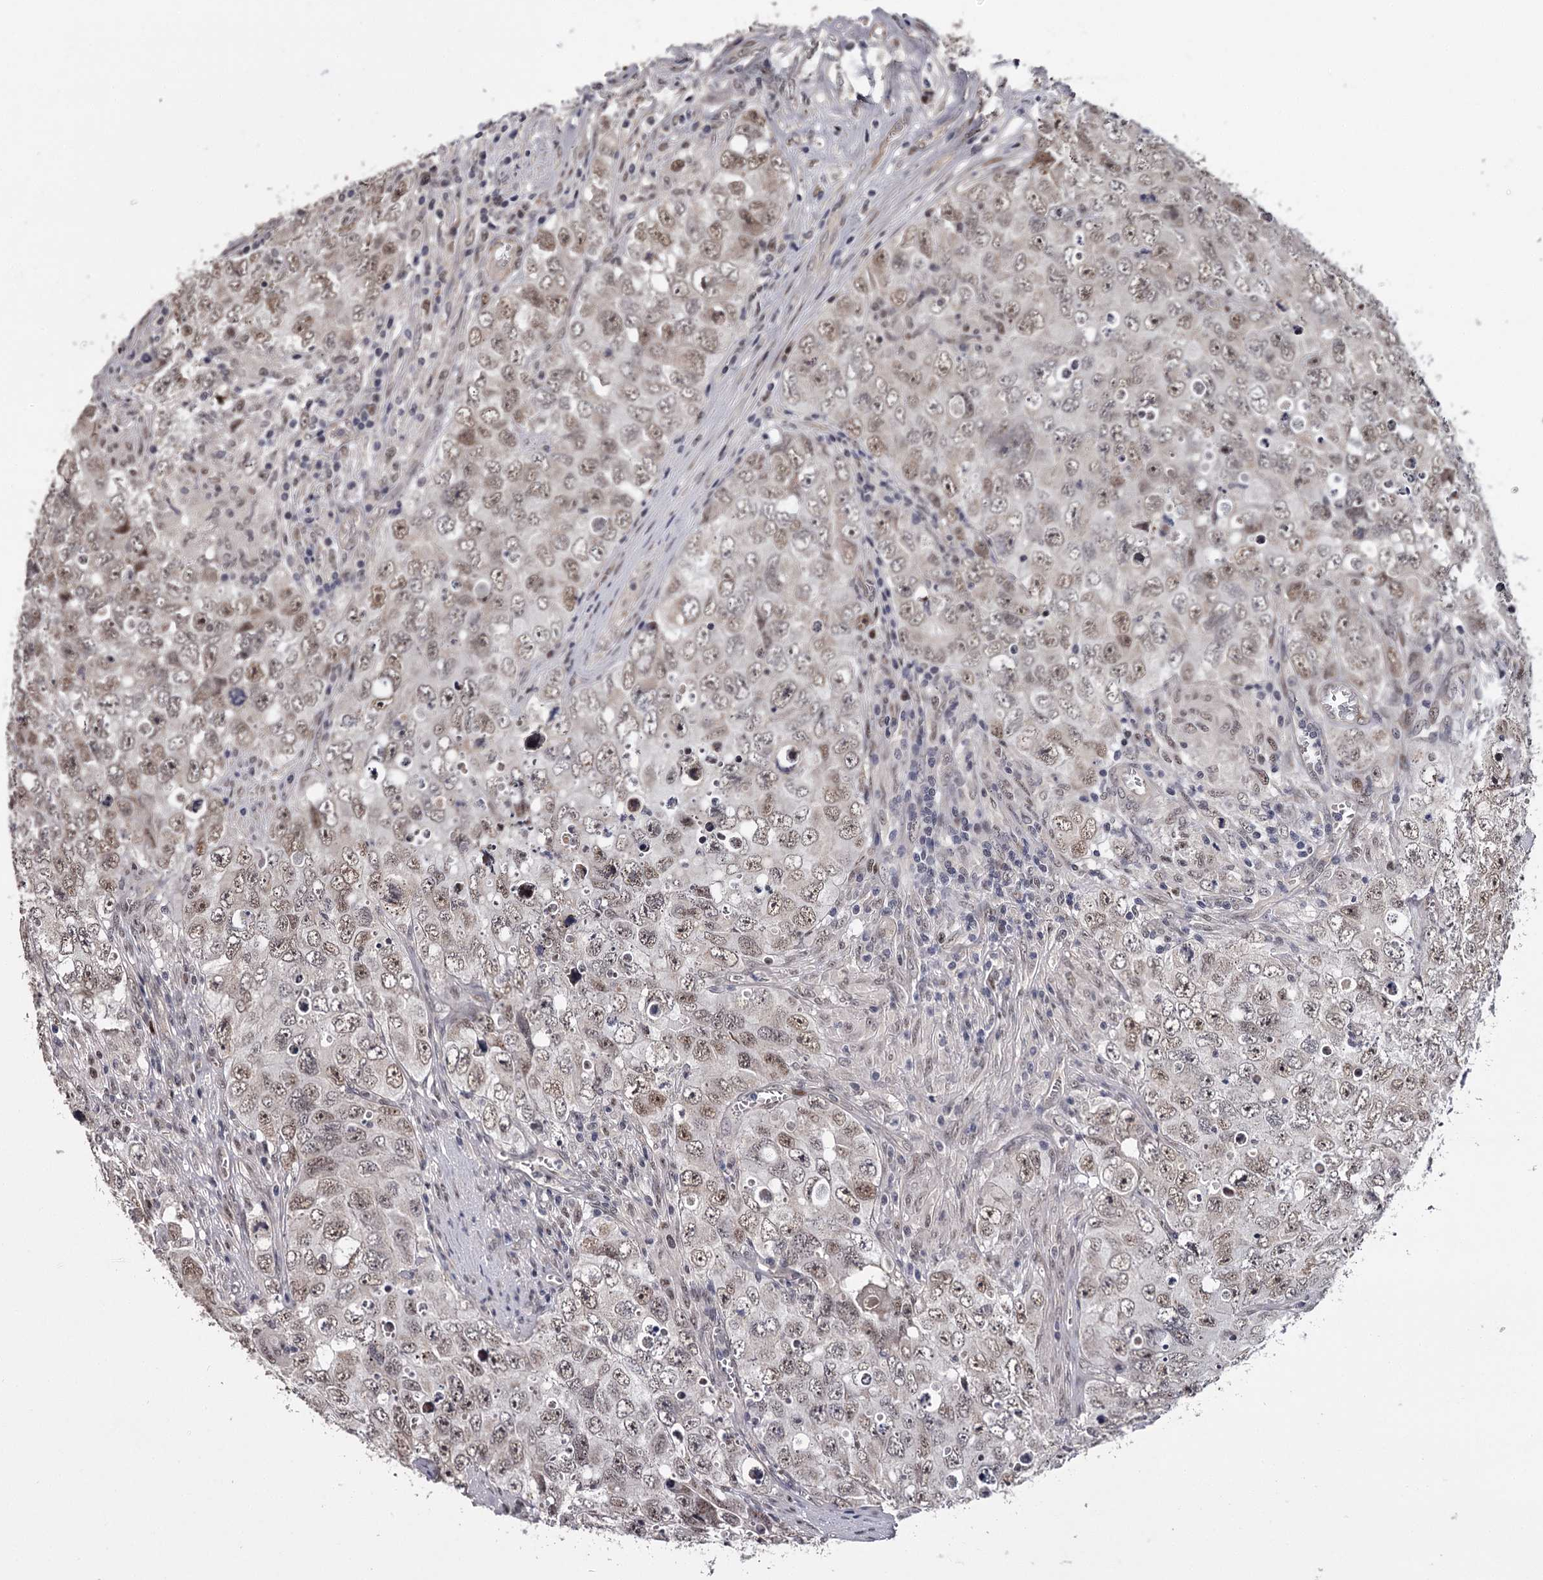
{"staining": {"intensity": "moderate", "quantity": "25%-75%", "location": "nuclear"}, "tissue": "testis cancer", "cell_type": "Tumor cells", "image_type": "cancer", "snomed": [{"axis": "morphology", "description": "Seminoma, NOS"}, {"axis": "morphology", "description": "Carcinoma, Embryonal, NOS"}, {"axis": "topography", "description": "Testis"}], "caption": "A medium amount of moderate nuclear expression is identified in about 25%-75% of tumor cells in testis cancer tissue.", "gene": "RNF44", "patient": {"sex": "male", "age": 43}}